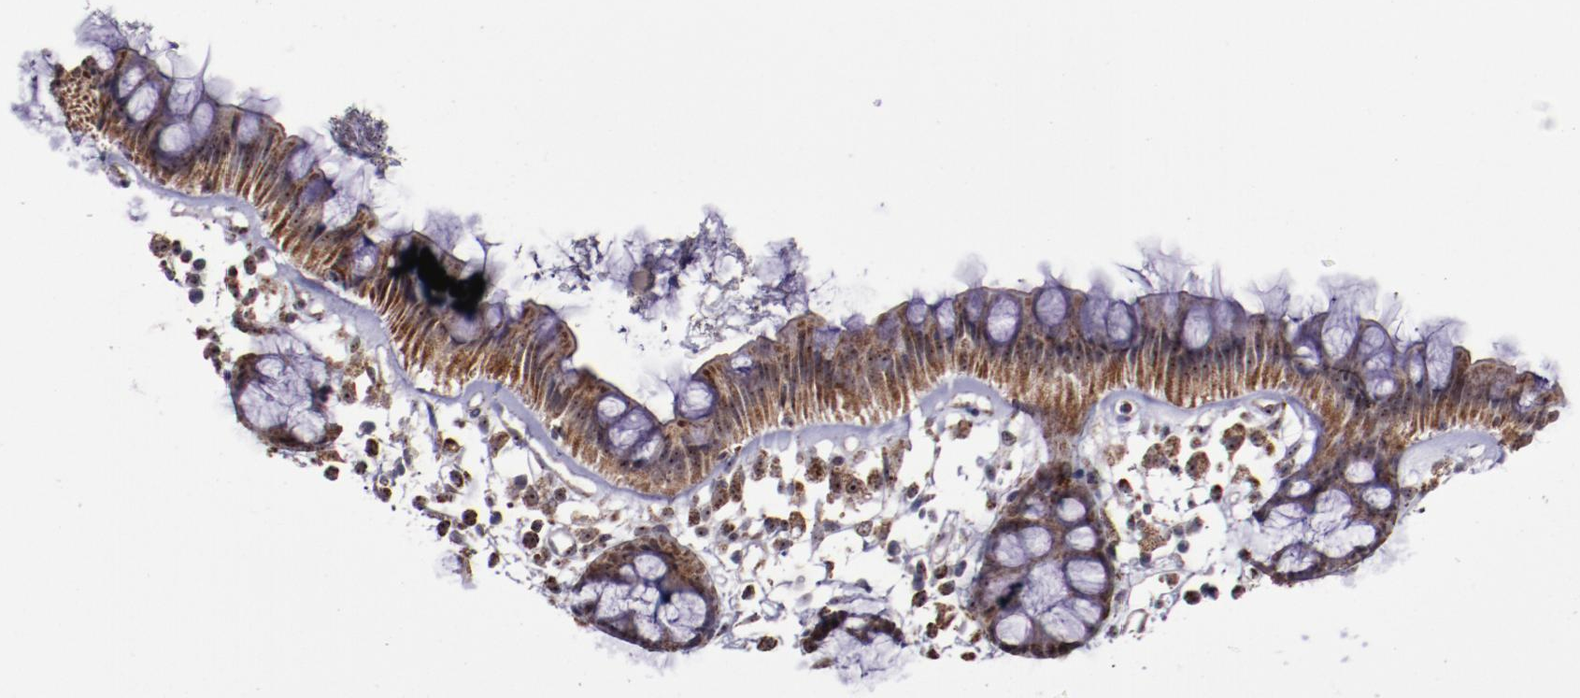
{"staining": {"intensity": "strong", "quantity": ">75%", "location": "cytoplasmic/membranous"}, "tissue": "rectum", "cell_type": "Glandular cells", "image_type": "normal", "snomed": [{"axis": "morphology", "description": "Normal tissue, NOS"}, {"axis": "topography", "description": "Rectum"}], "caption": "Rectum stained for a protein (brown) shows strong cytoplasmic/membranous positive expression in about >75% of glandular cells.", "gene": "LONP1", "patient": {"sex": "female", "age": 66}}